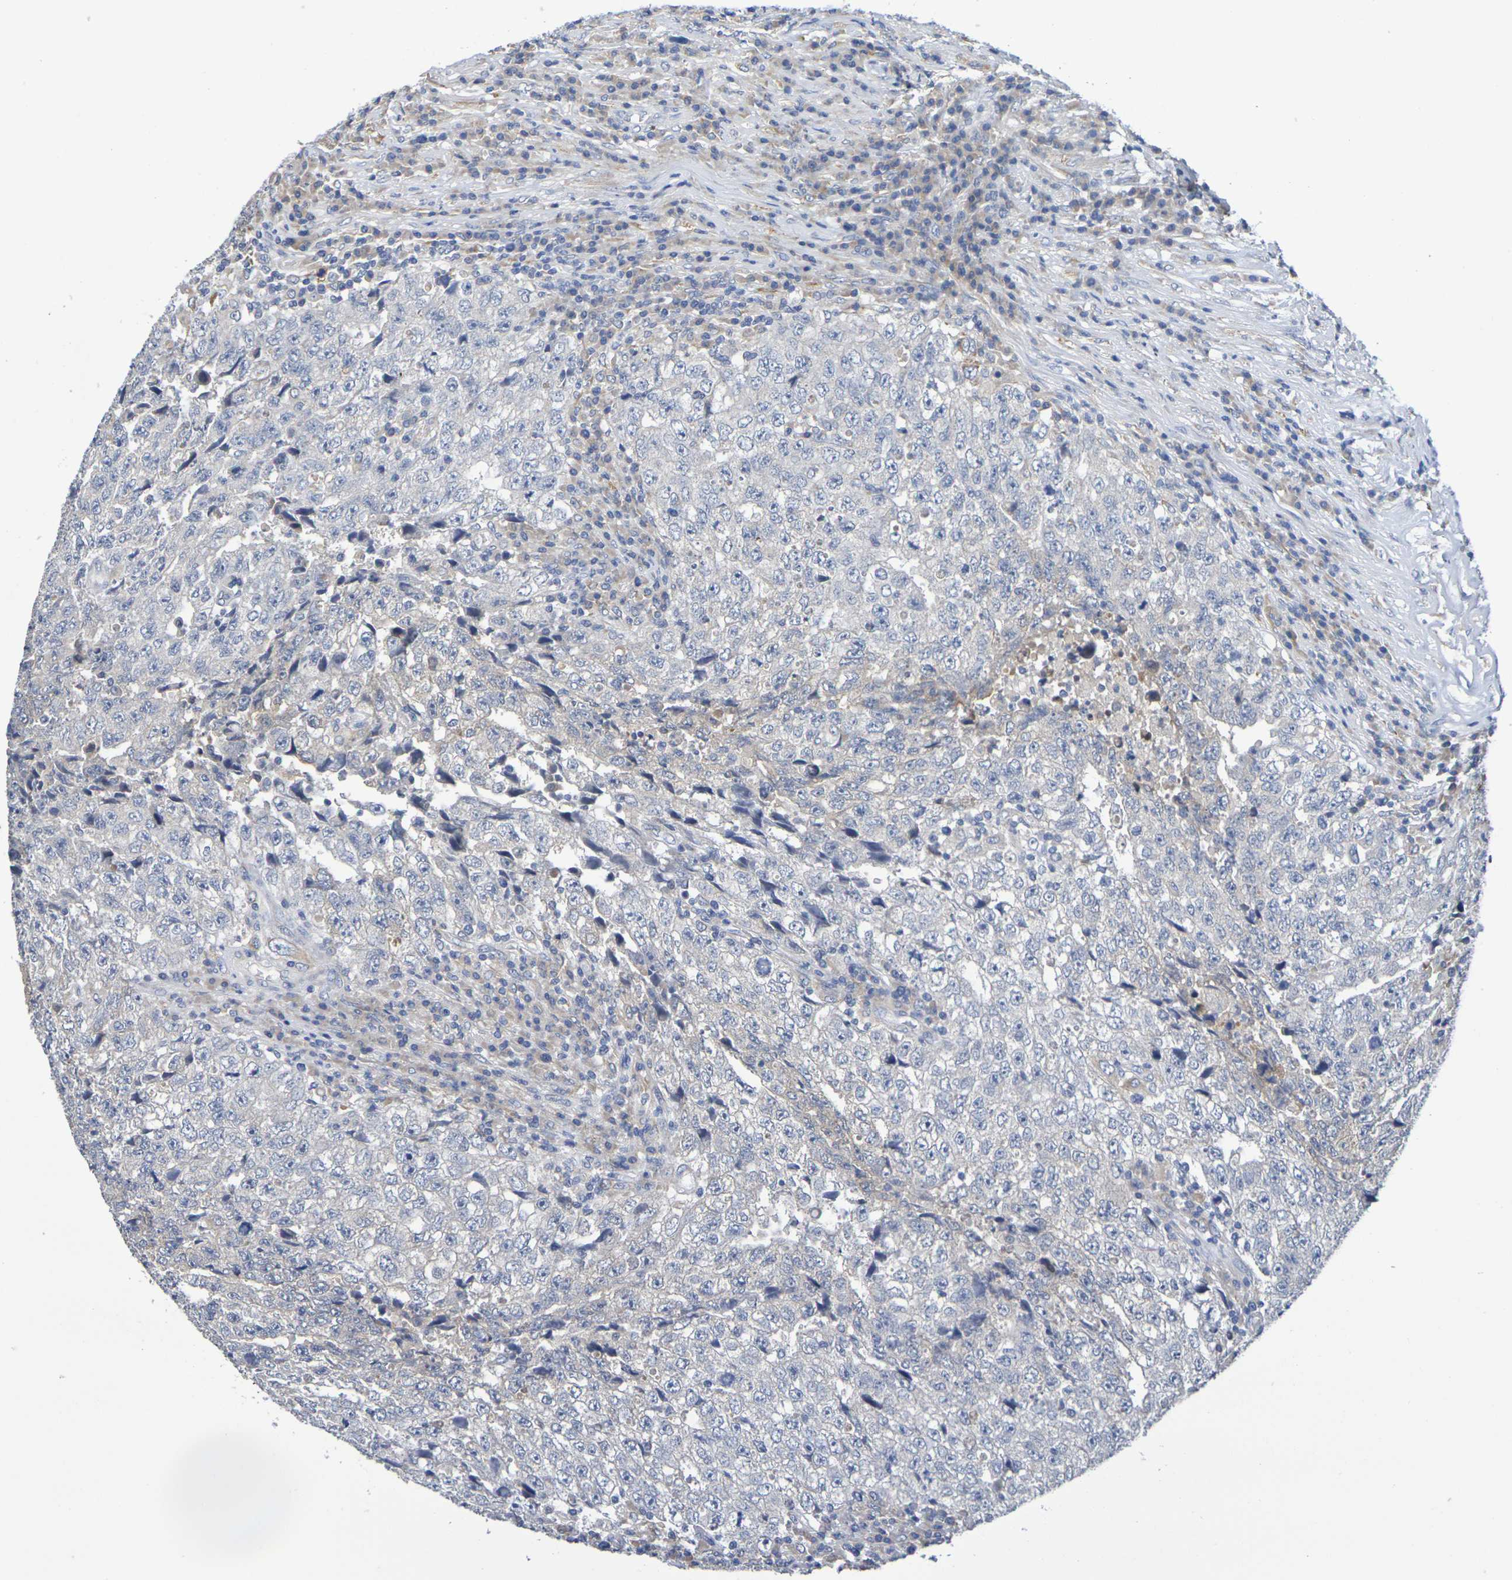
{"staining": {"intensity": "negative", "quantity": "none", "location": "none"}, "tissue": "testis cancer", "cell_type": "Tumor cells", "image_type": "cancer", "snomed": [{"axis": "morphology", "description": "Necrosis, NOS"}, {"axis": "morphology", "description": "Carcinoma, Embryonal, NOS"}, {"axis": "topography", "description": "Testis"}], "caption": "Tumor cells are negative for protein expression in human embryonal carcinoma (testis). Brightfield microscopy of IHC stained with DAB (brown) and hematoxylin (blue), captured at high magnification.", "gene": "SDC4", "patient": {"sex": "male", "age": 19}}